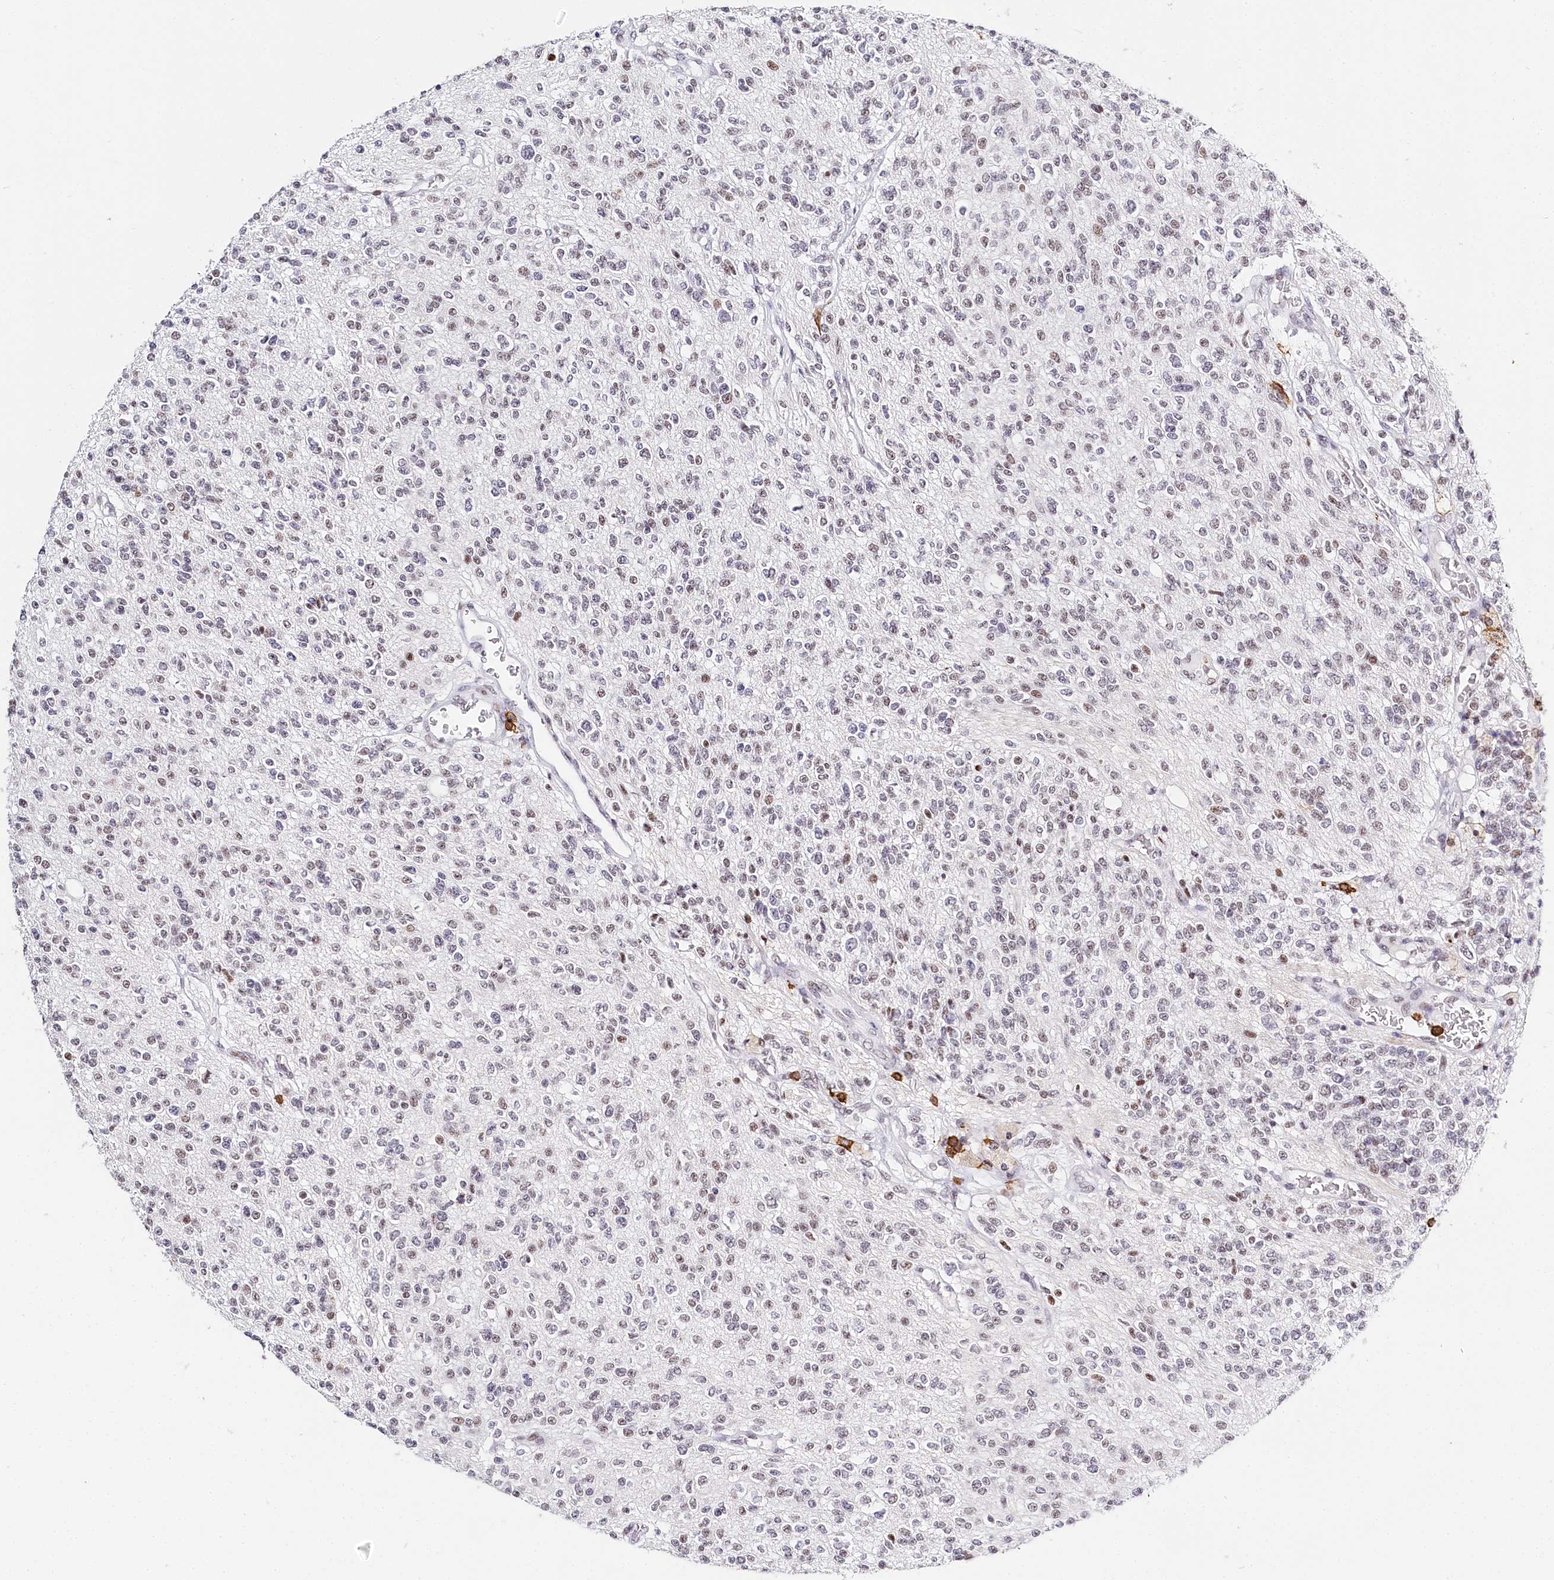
{"staining": {"intensity": "weak", "quantity": "<25%", "location": "nuclear"}, "tissue": "glioma", "cell_type": "Tumor cells", "image_type": "cancer", "snomed": [{"axis": "morphology", "description": "Glioma, malignant, High grade"}, {"axis": "topography", "description": "Brain"}], "caption": "The image demonstrates no significant positivity in tumor cells of glioma.", "gene": "BARD1", "patient": {"sex": "male", "age": 34}}